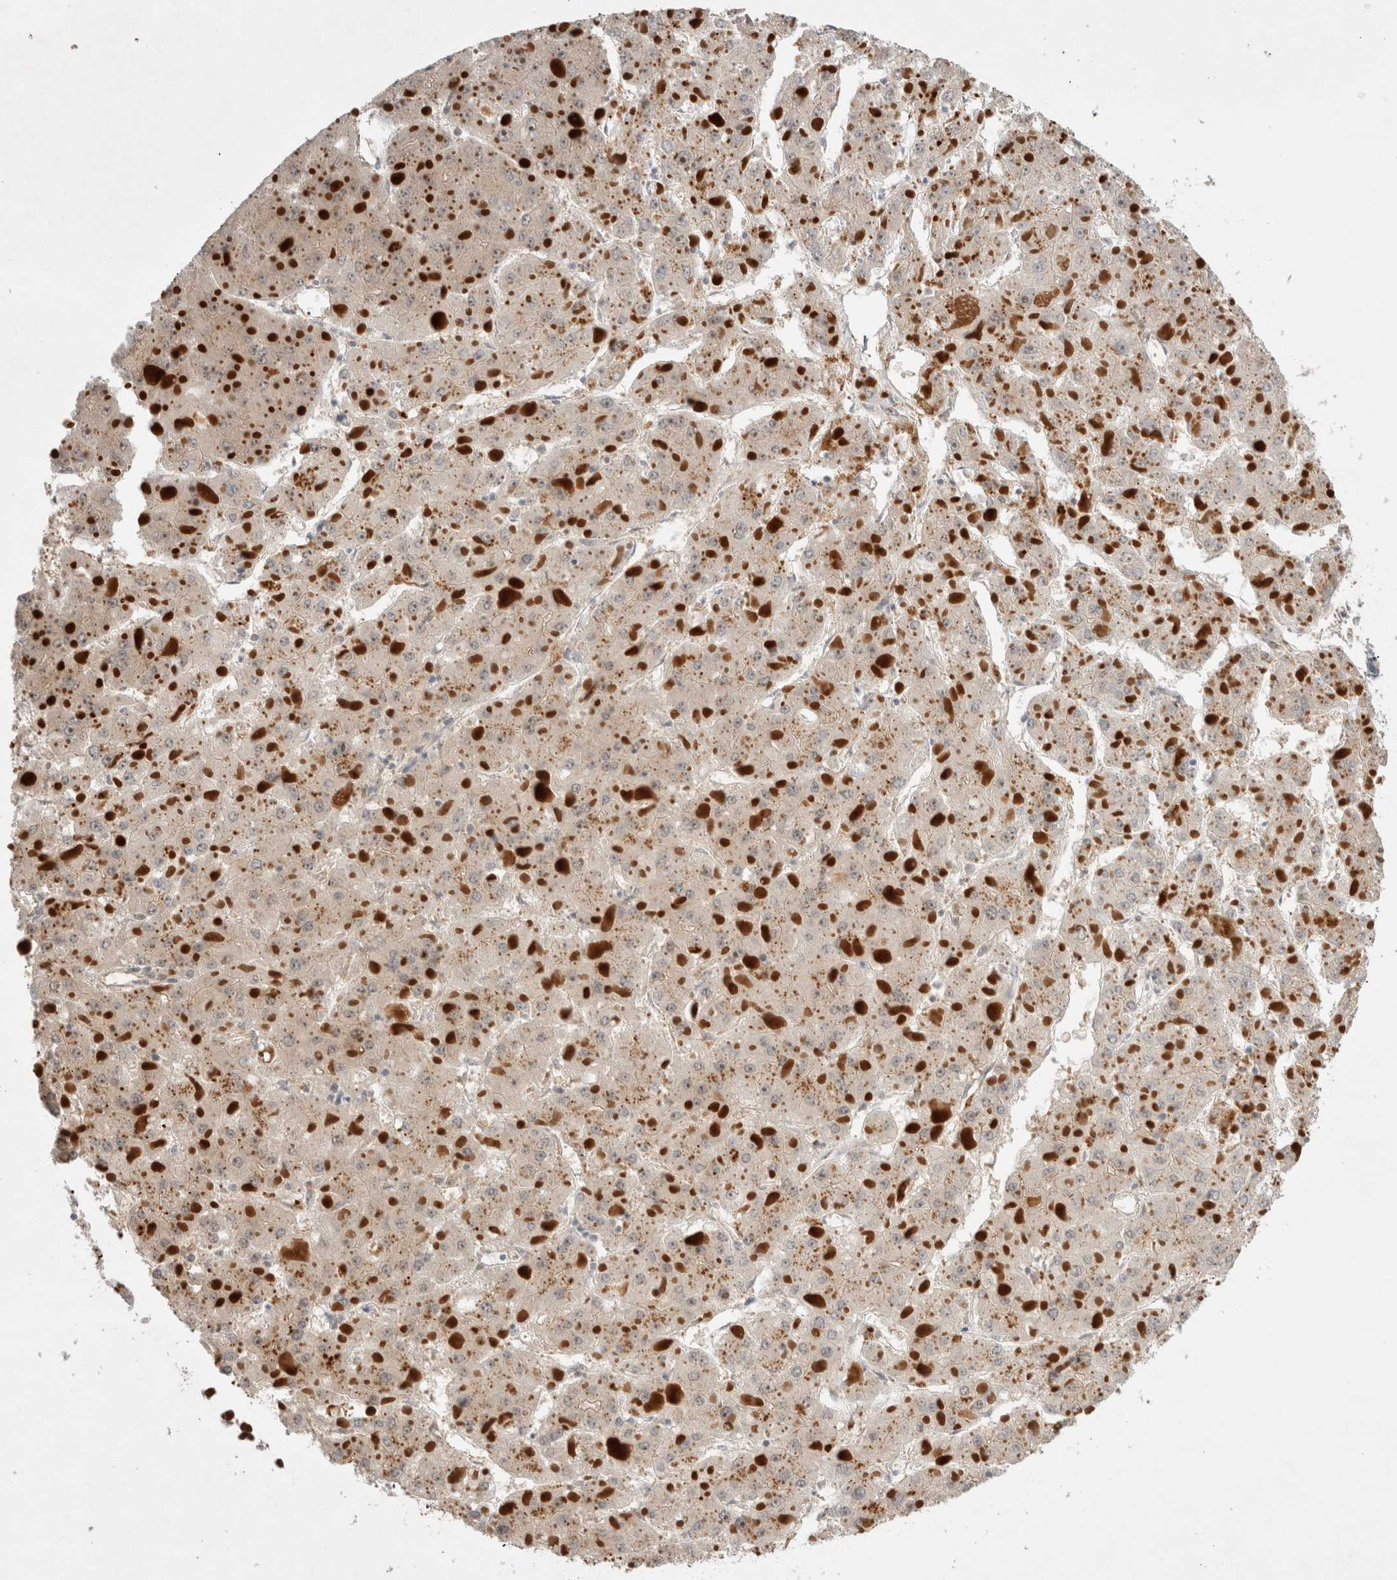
{"staining": {"intensity": "negative", "quantity": "none", "location": "none"}, "tissue": "liver cancer", "cell_type": "Tumor cells", "image_type": "cancer", "snomed": [{"axis": "morphology", "description": "Carcinoma, Hepatocellular, NOS"}, {"axis": "topography", "description": "Liver"}], "caption": "Liver hepatocellular carcinoma stained for a protein using immunohistochemistry (IHC) demonstrates no staining tumor cells.", "gene": "OTUD6B", "patient": {"sex": "female", "age": 73}}